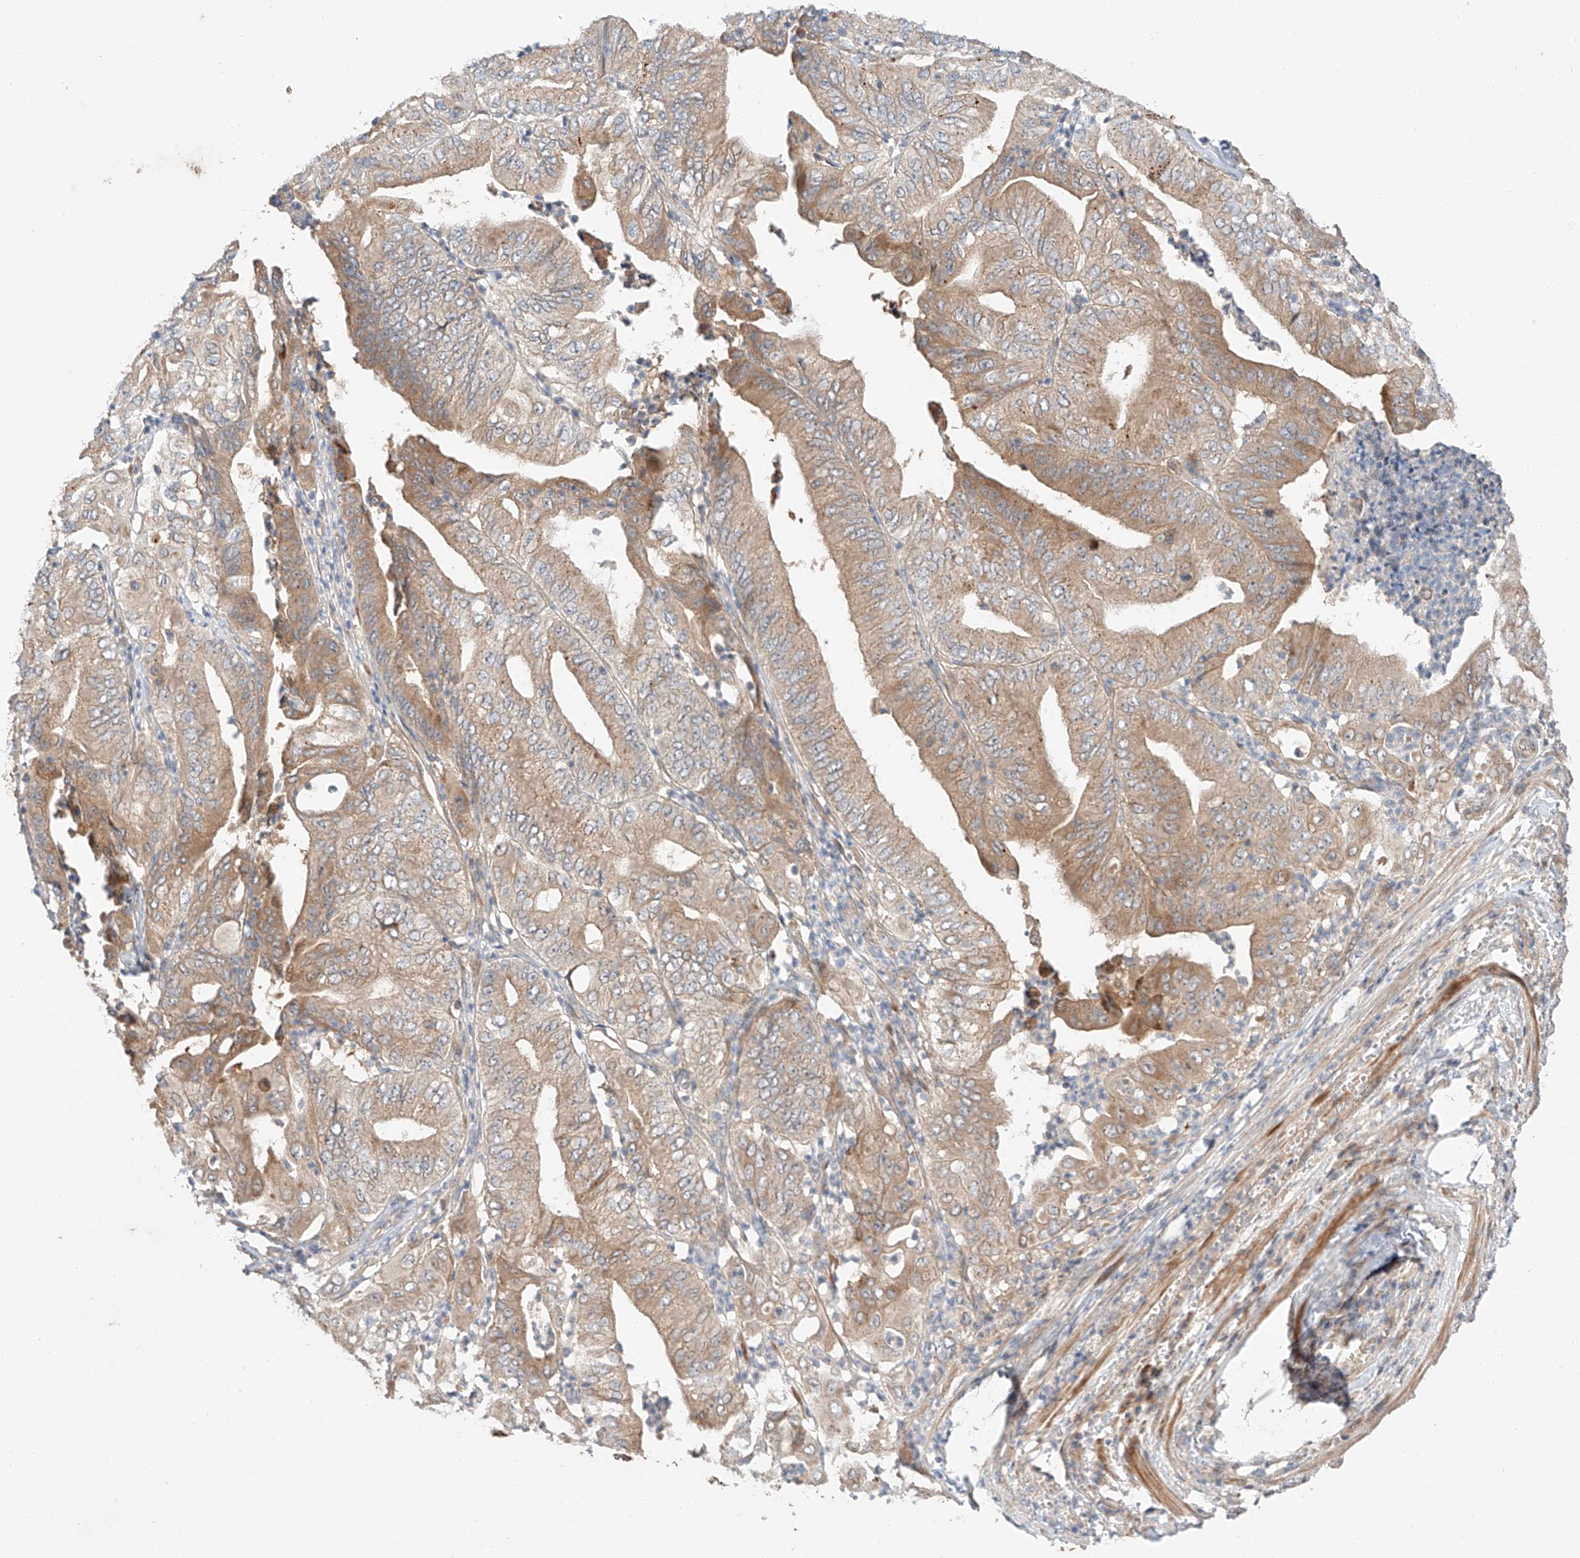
{"staining": {"intensity": "moderate", "quantity": ">75%", "location": "cytoplasmic/membranous"}, "tissue": "pancreatic cancer", "cell_type": "Tumor cells", "image_type": "cancer", "snomed": [{"axis": "morphology", "description": "Adenocarcinoma, NOS"}, {"axis": "topography", "description": "Pancreas"}], "caption": "DAB (3,3'-diaminobenzidine) immunohistochemical staining of pancreatic adenocarcinoma exhibits moderate cytoplasmic/membranous protein expression in about >75% of tumor cells. (Brightfield microscopy of DAB IHC at high magnification).", "gene": "XPNPEP1", "patient": {"sex": "female", "age": 77}}